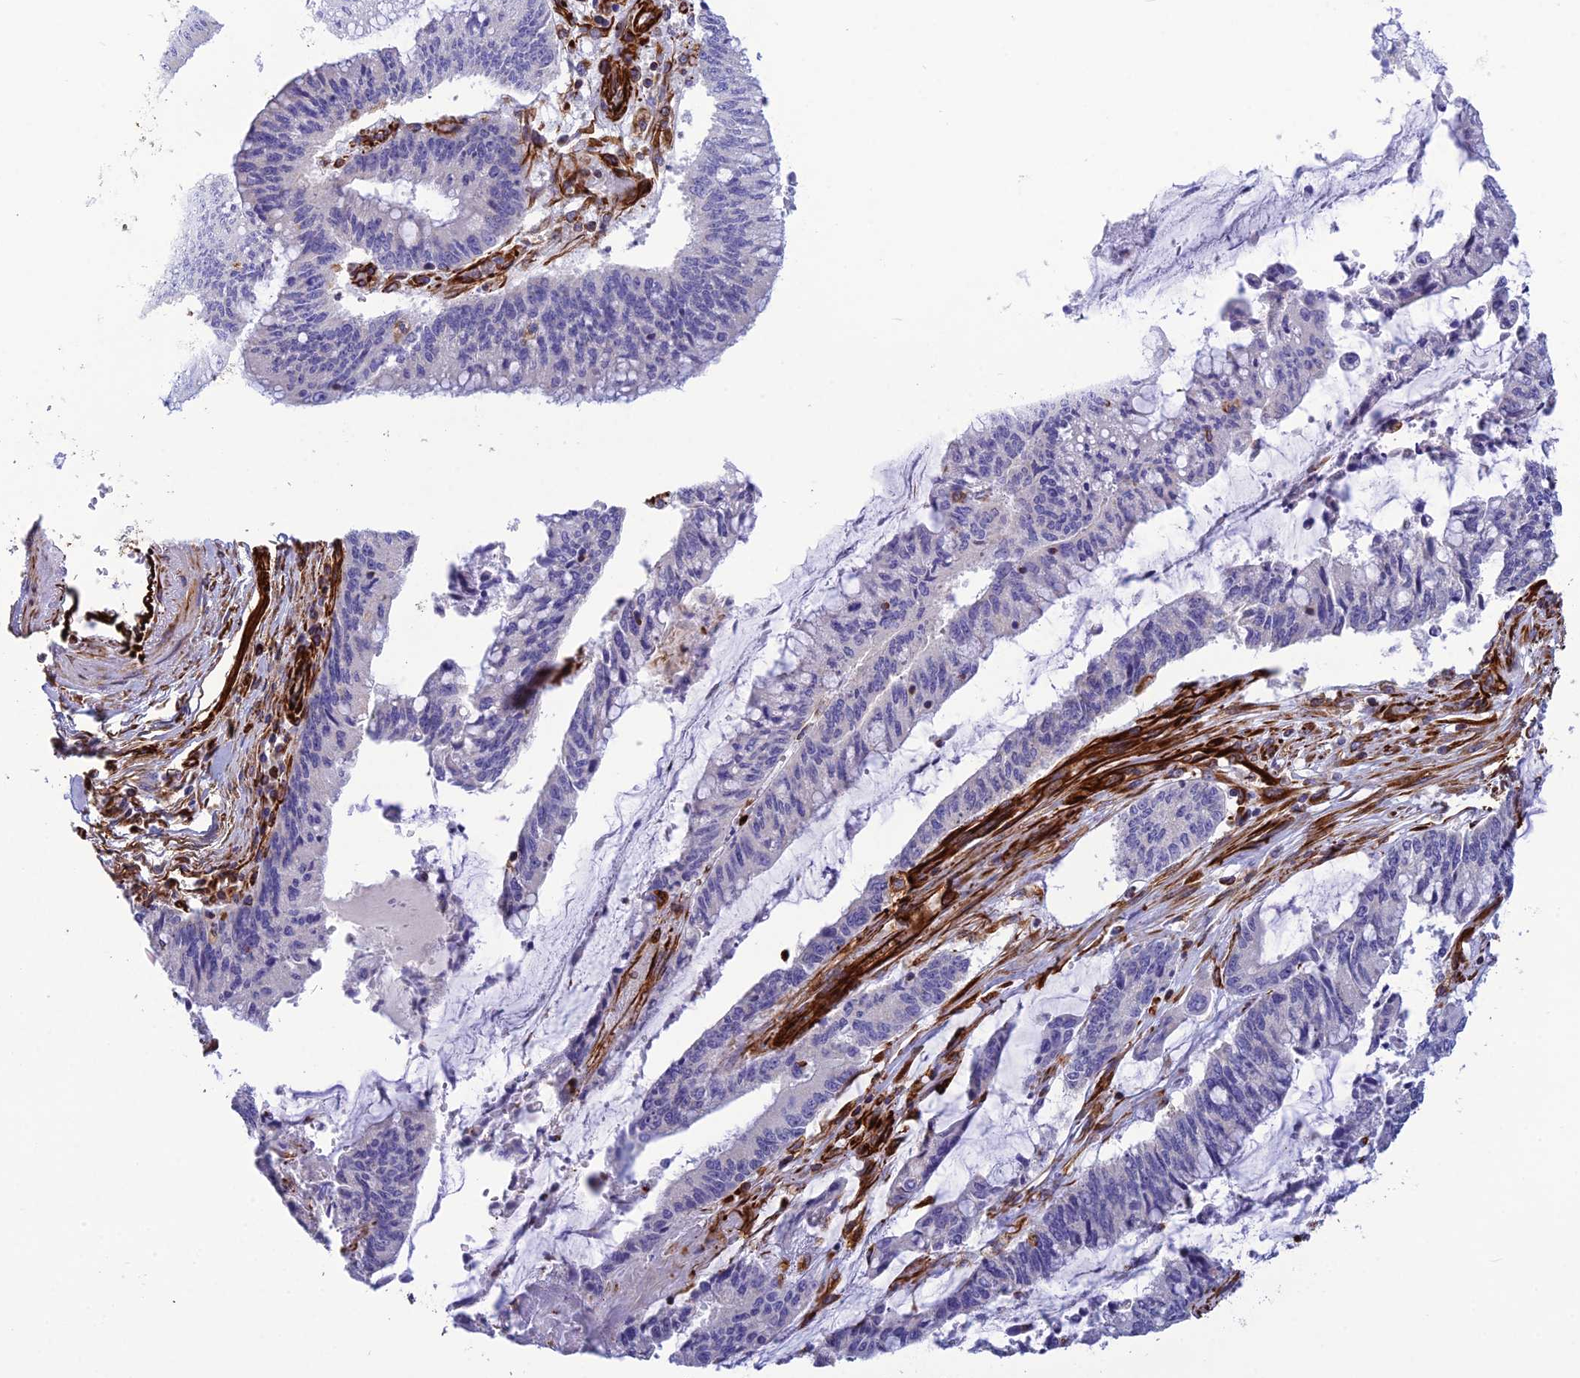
{"staining": {"intensity": "negative", "quantity": "none", "location": "none"}, "tissue": "pancreatic cancer", "cell_type": "Tumor cells", "image_type": "cancer", "snomed": [{"axis": "morphology", "description": "Adenocarcinoma, NOS"}, {"axis": "topography", "description": "Pancreas"}], "caption": "IHC of human pancreatic cancer shows no staining in tumor cells.", "gene": "FBXL20", "patient": {"sex": "female", "age": 50}}